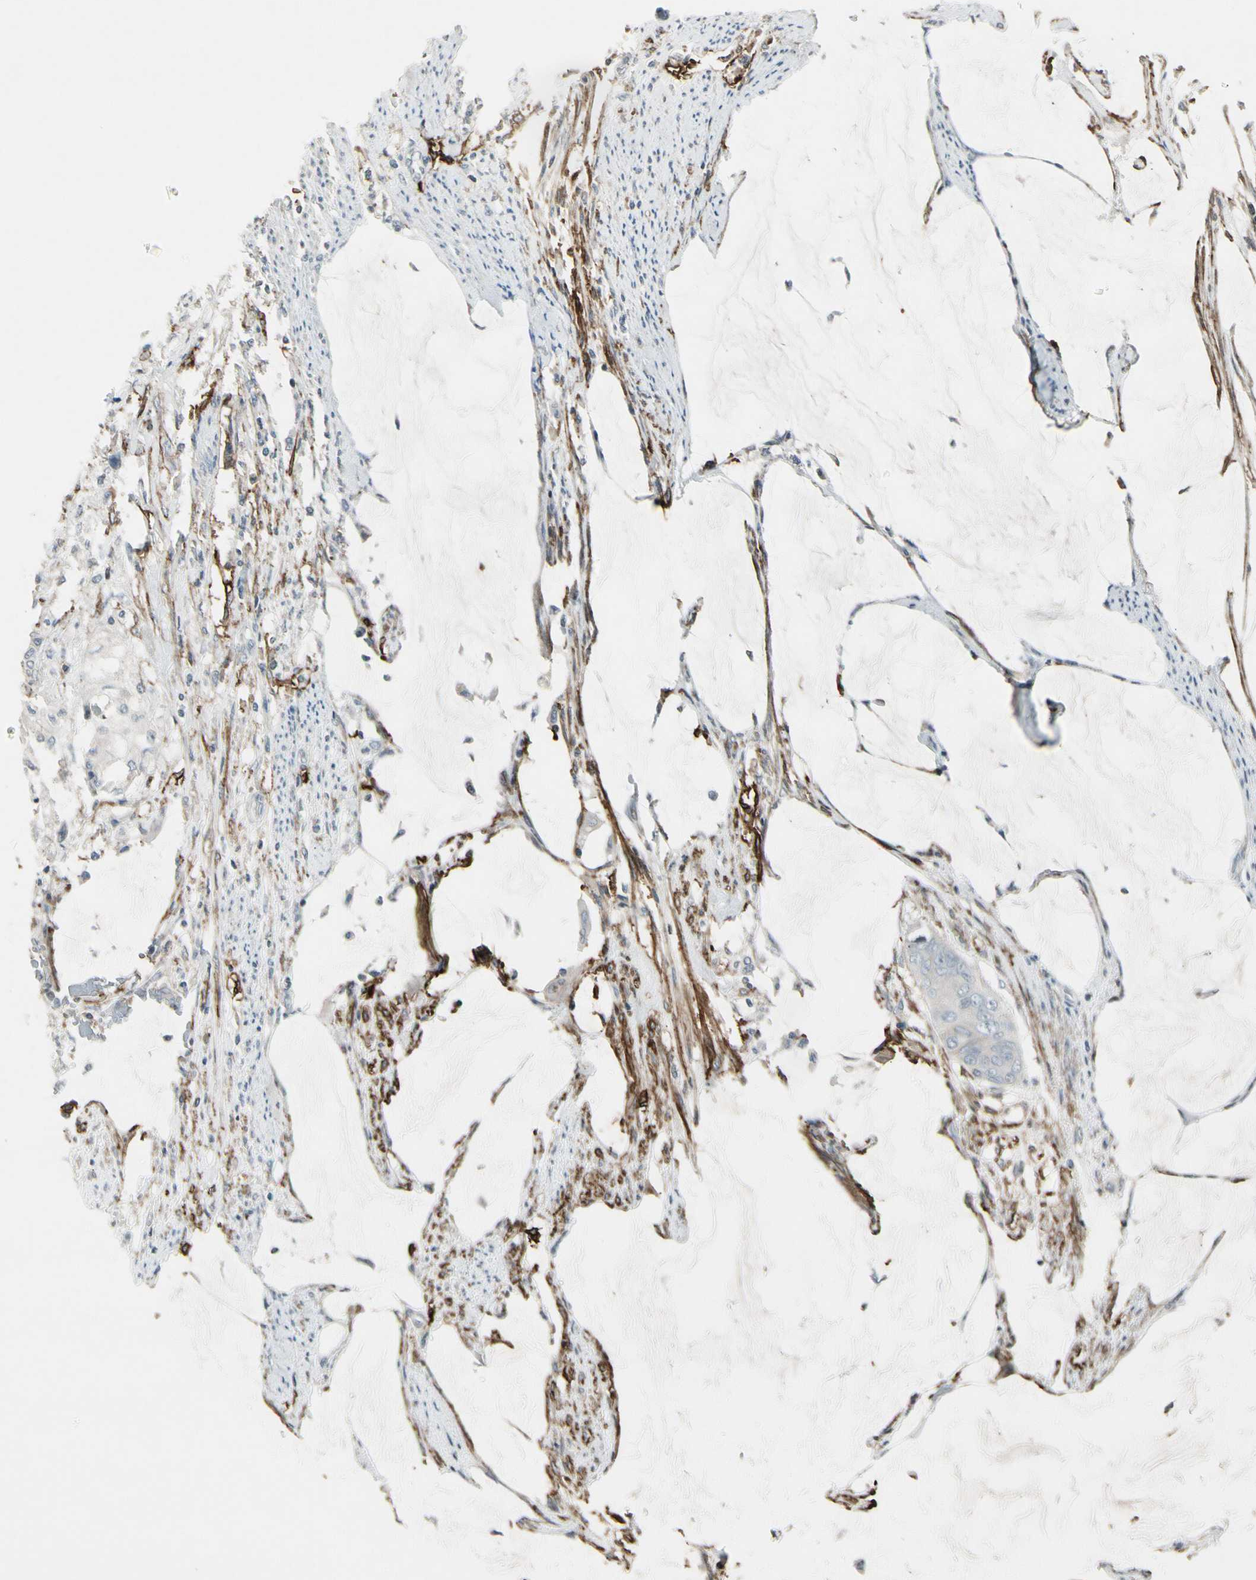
{"staining": {"intensity": "negative", "quantity": "none", "location": "none"}, "tissue": "colorectal cancer", "cell_type": "Tumor cells", "image_type": "cancer", "snomed": [{"axis": "morphology", "description": "Adenocarcinoma, NOS"}, {"axis": "topography", "description": "Rectum"}], "caption": "Immunohistochemistry (IHC) image of colorectal adenocarcinoma stained for a protein (brown), which shows no staining in tumor cells. Brightfield microscopy of IHC stained with DAB (3,3'-diaminobenzidine) (brown) and hematoxylin (blue), captured at high magnification.", "gene": "PDPN", "patient": {"sex": "female", "age": 77}}